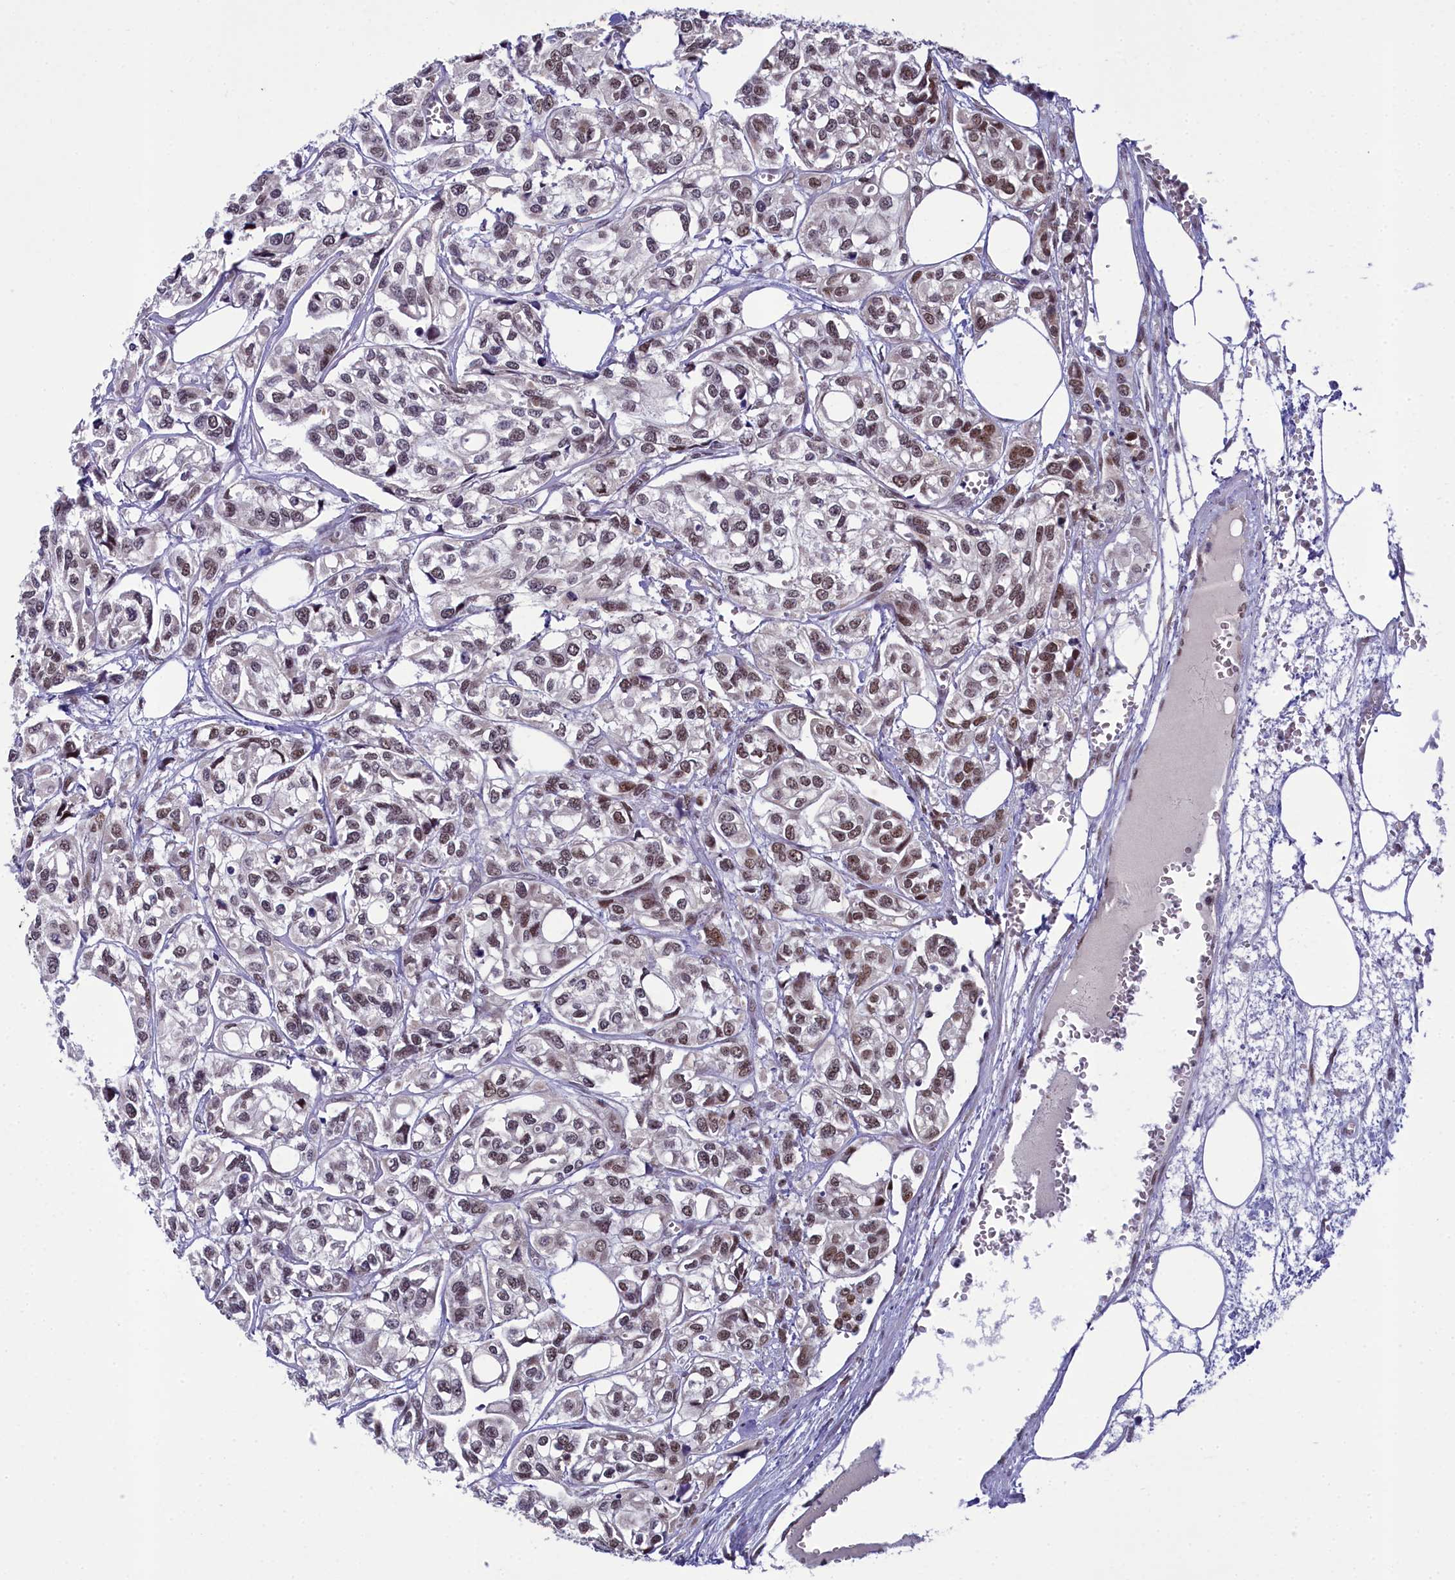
{"staining": {"intensity": "moderate", "quantity": "25%-75%", "location": "nuclear"}, "tissue": "urothelial cancer", "cell_type": "Tumor cells", "image_type": "cancer", "snomed": [{"axis": "morphology", "description": "Urothelial carcinoma, High grade"}, {"axis": "topography", "description": "Urinary bladder"}], "caption": "IHC of human urothelial cancer demonstrates medium levels of moderate nuclear positivity in approximately 25%-75% of tumor cells. The staining was performed using DAB to visualize the protein expression in brown, while the nuclei were stained in blue with hematoxylin (Magnification: 20x).", "gene": "PPHLN1", "patient": {"sex": "male", "age": 67}}